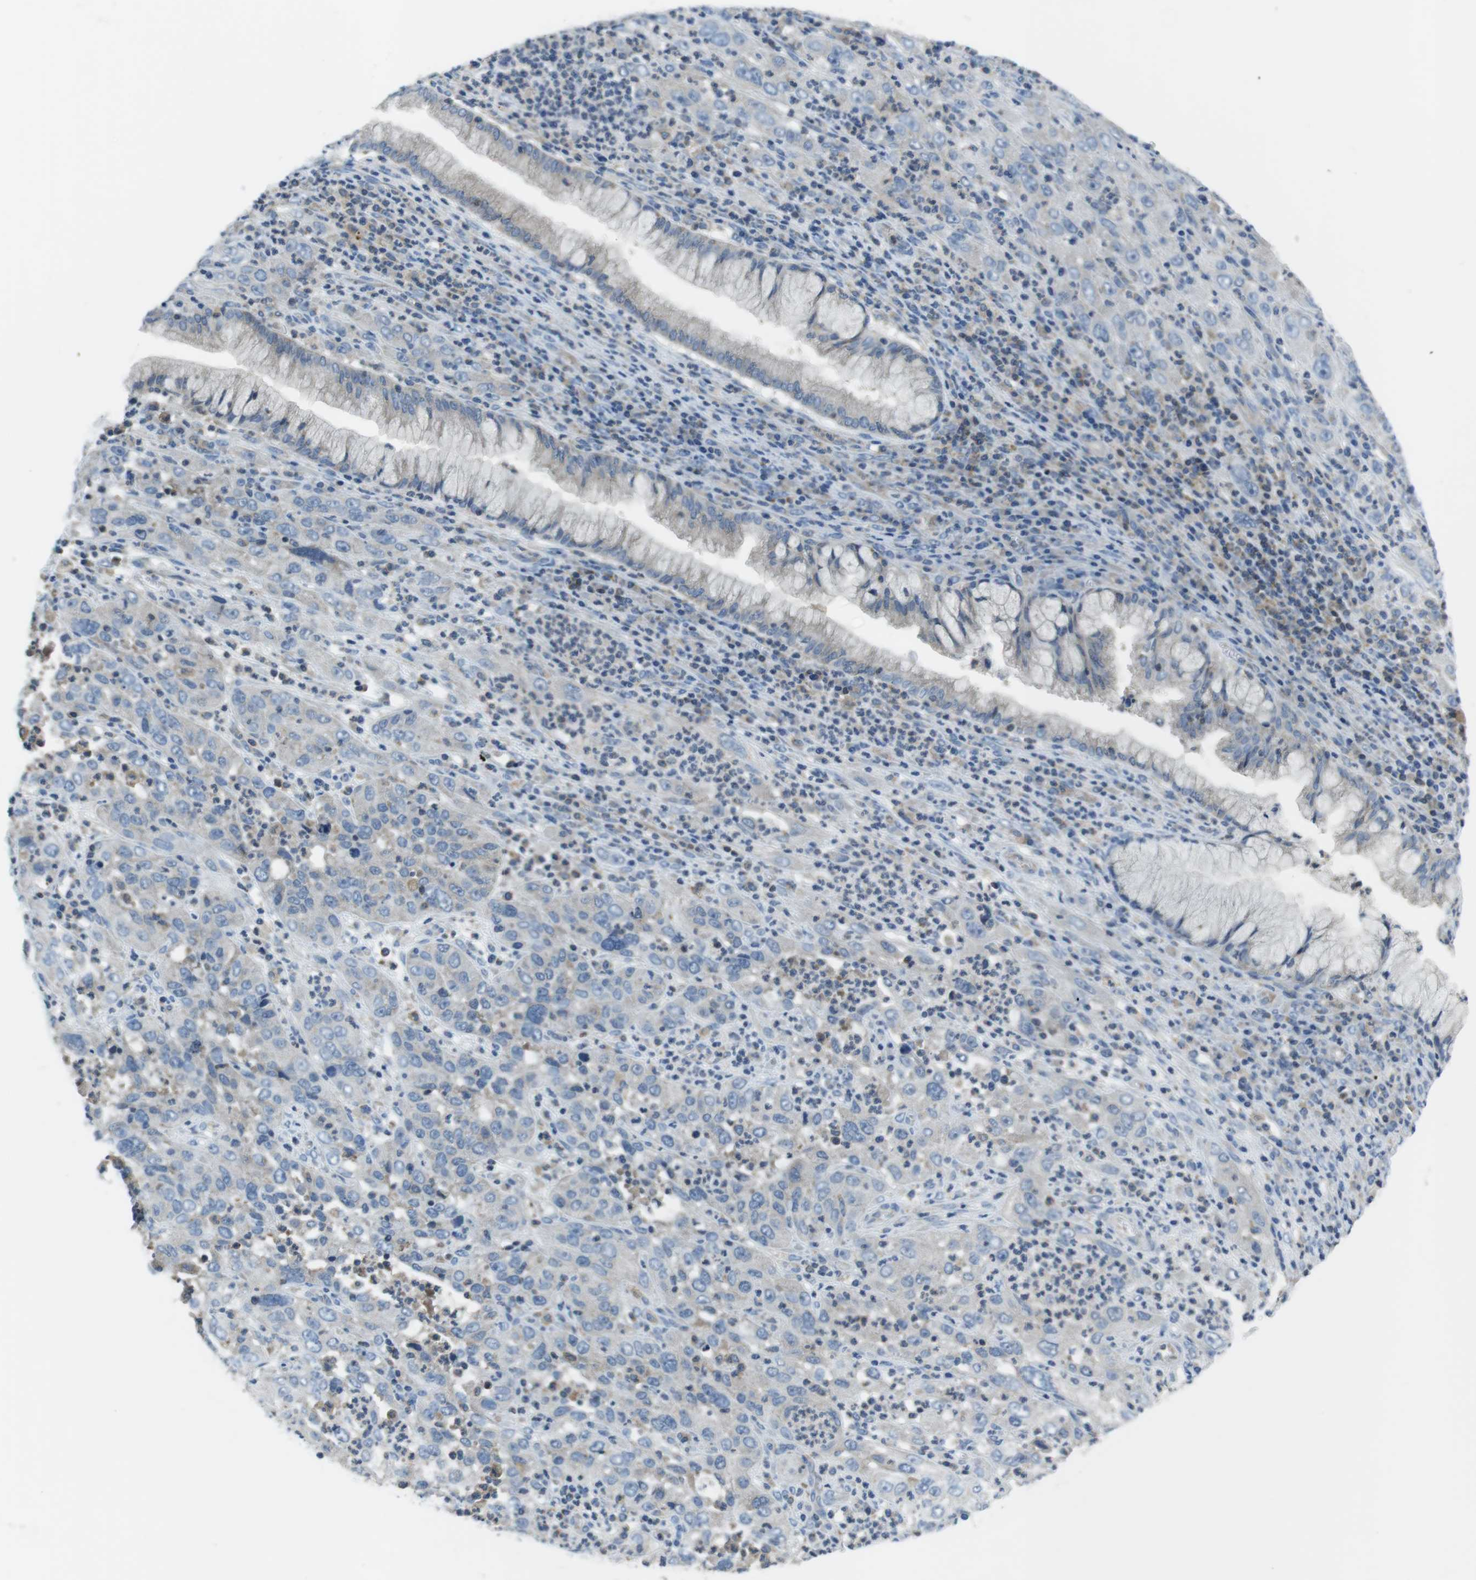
{"staining": {"intensity": "negative", "quantity": "none", "location": "none"}, "tissue": "cervical cancer", "cell_type": "Tumor cells", "image_type": "cancer", "snomed": [{"axis": "morphology", "description": "Squamous cell carcinoma, NOS"}, {"axis": "topography", "description": "Cervix"}], "caption": "Immunohistochemical staining of cervical cancer (squamous cell carcinoma) reveals no significant staining in tumor cells.", "gene": "PIK3CD", "patient": {"sex": "female", "age": 32}}